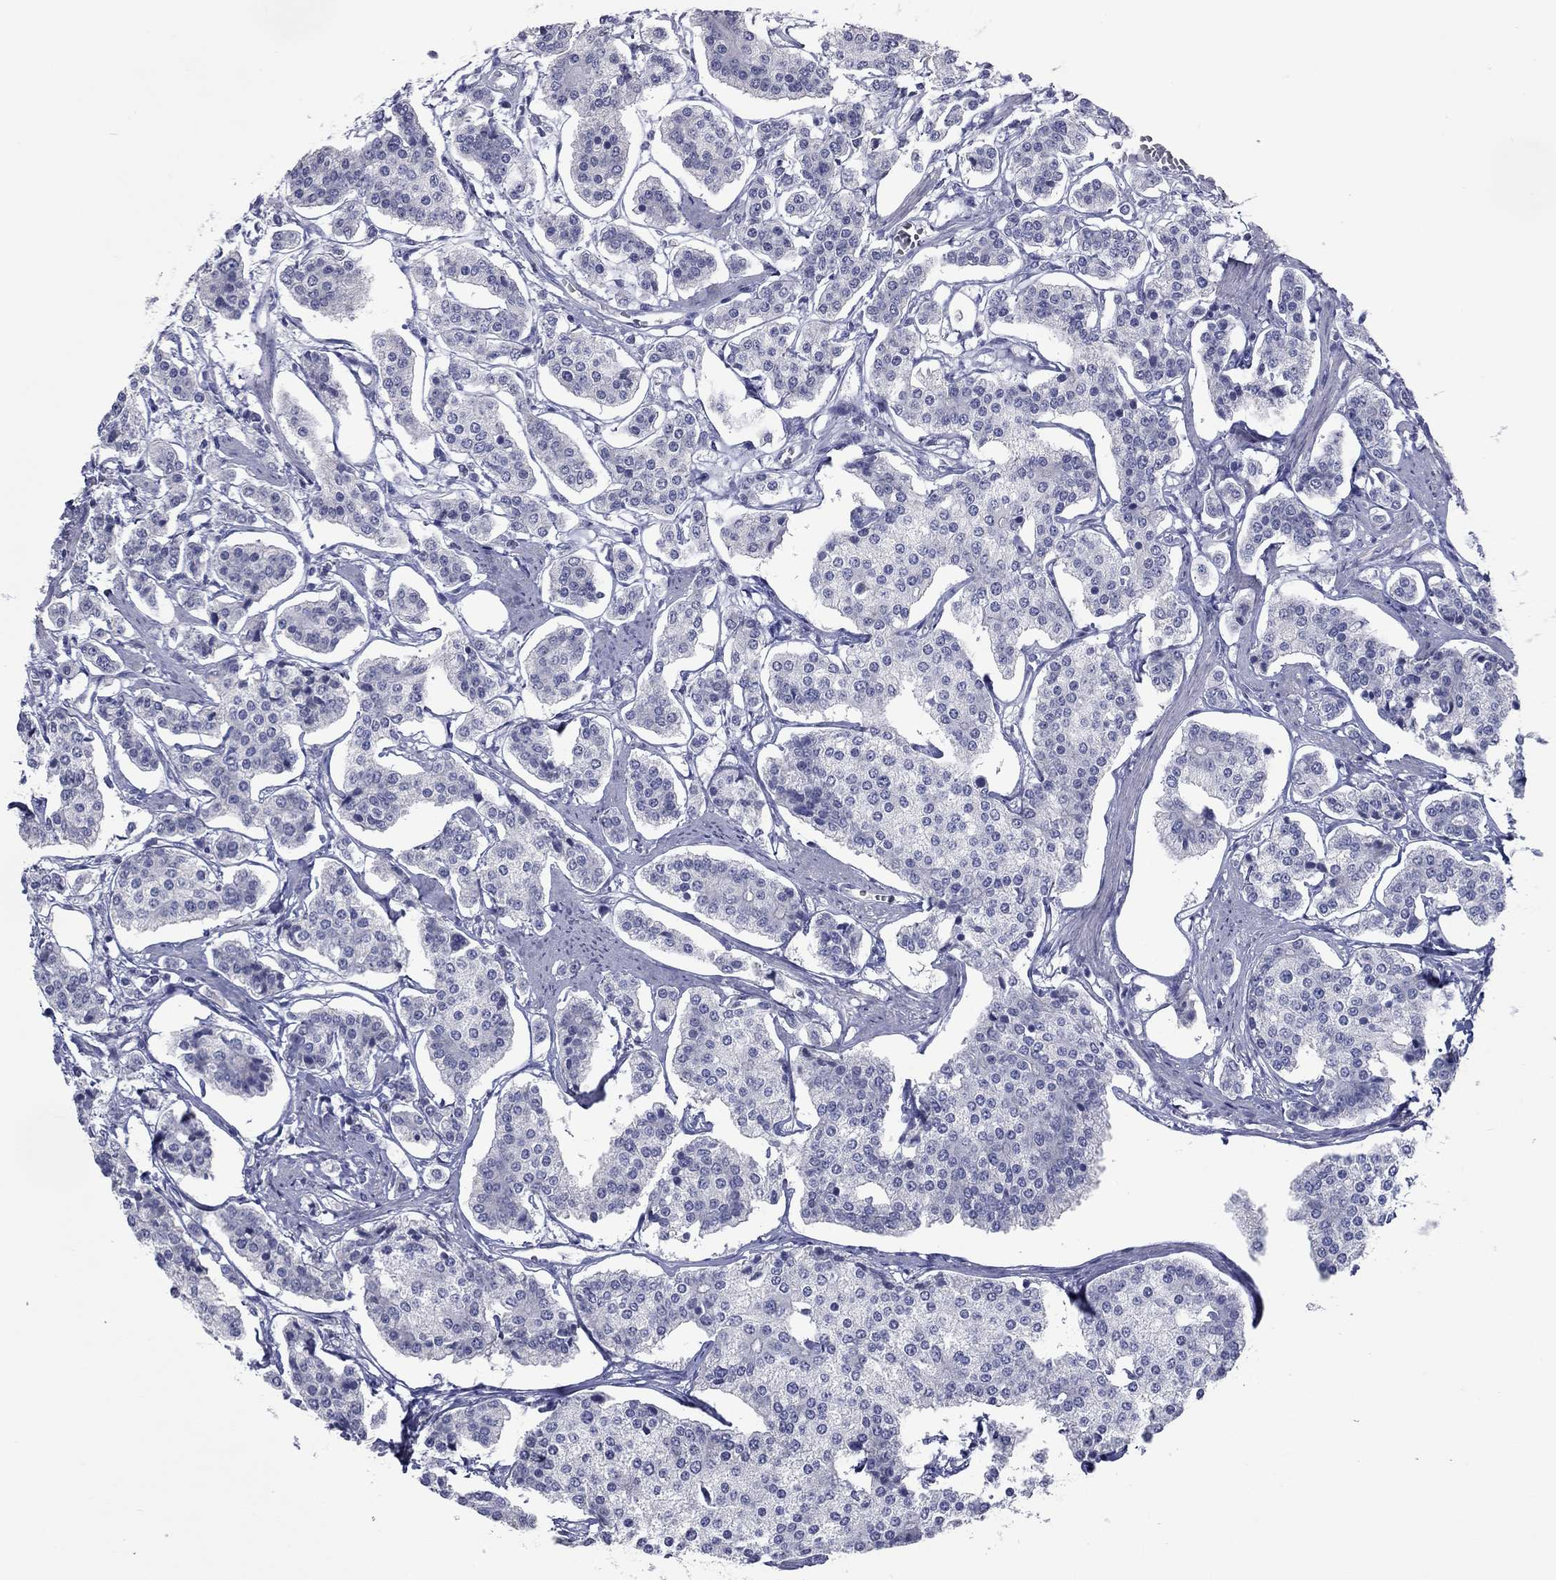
{"staining": {"intensity": "negative", "quantity": "none", "location": "none"}, "tissue": "carcinoid", "cell_type": "Tumor cells", "image_type": "cancer", "snomed": [{"axis": "morphology", "description": "Carcinoid, malignant, NOS"}, {"axis": "topography", "description": "Small intestine"}], "caption": "A high-resolution photomicrograph shows immunohistochemistry staining of malignant carcinoid, which demonstrates no significant staining in tumor cells.", "gene": "KIRREL2", "patient": {"sex": "female", "age": 65}}